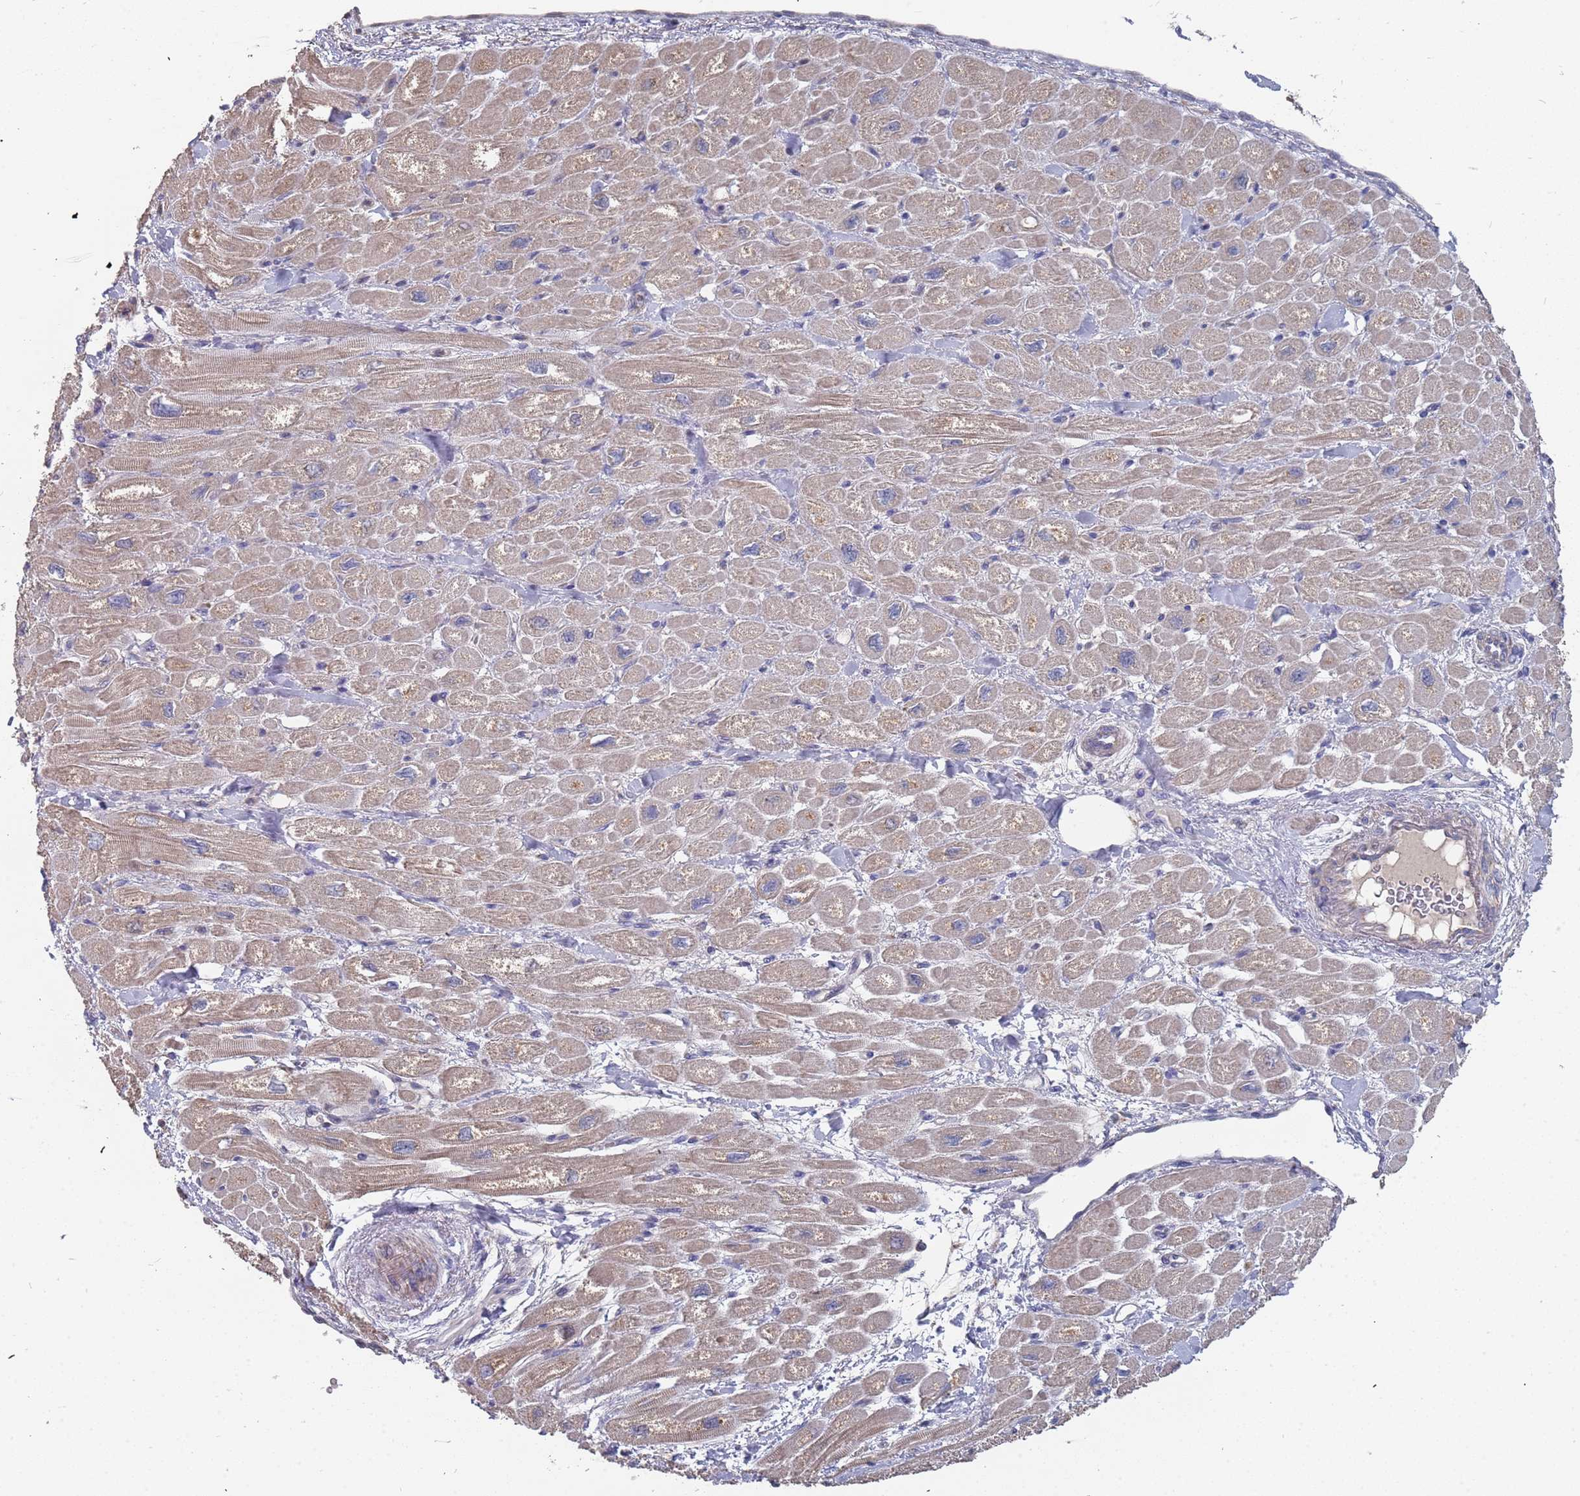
{"staining": {"intensity": "weak", "quantity": ">75%", "location": "cytoplasmic/membranous"}, "tissue": "heart muscle", "cell_type": "Cardiomyocytes", "image_type": "normal", "snomed": [{"axis": "morphology", "description": "Normal tissue, NOS"}, {"axis": "topography", "description": "Heart"}], "caption": "About >75% of cardiomyocytes in benign heart muscle display weak cytoplasmic/membranous protein expression as visualized by brown immunohistochemical staining.", "gene": "TCEANC2", "patient": {"sex": "male", "age": 65}}